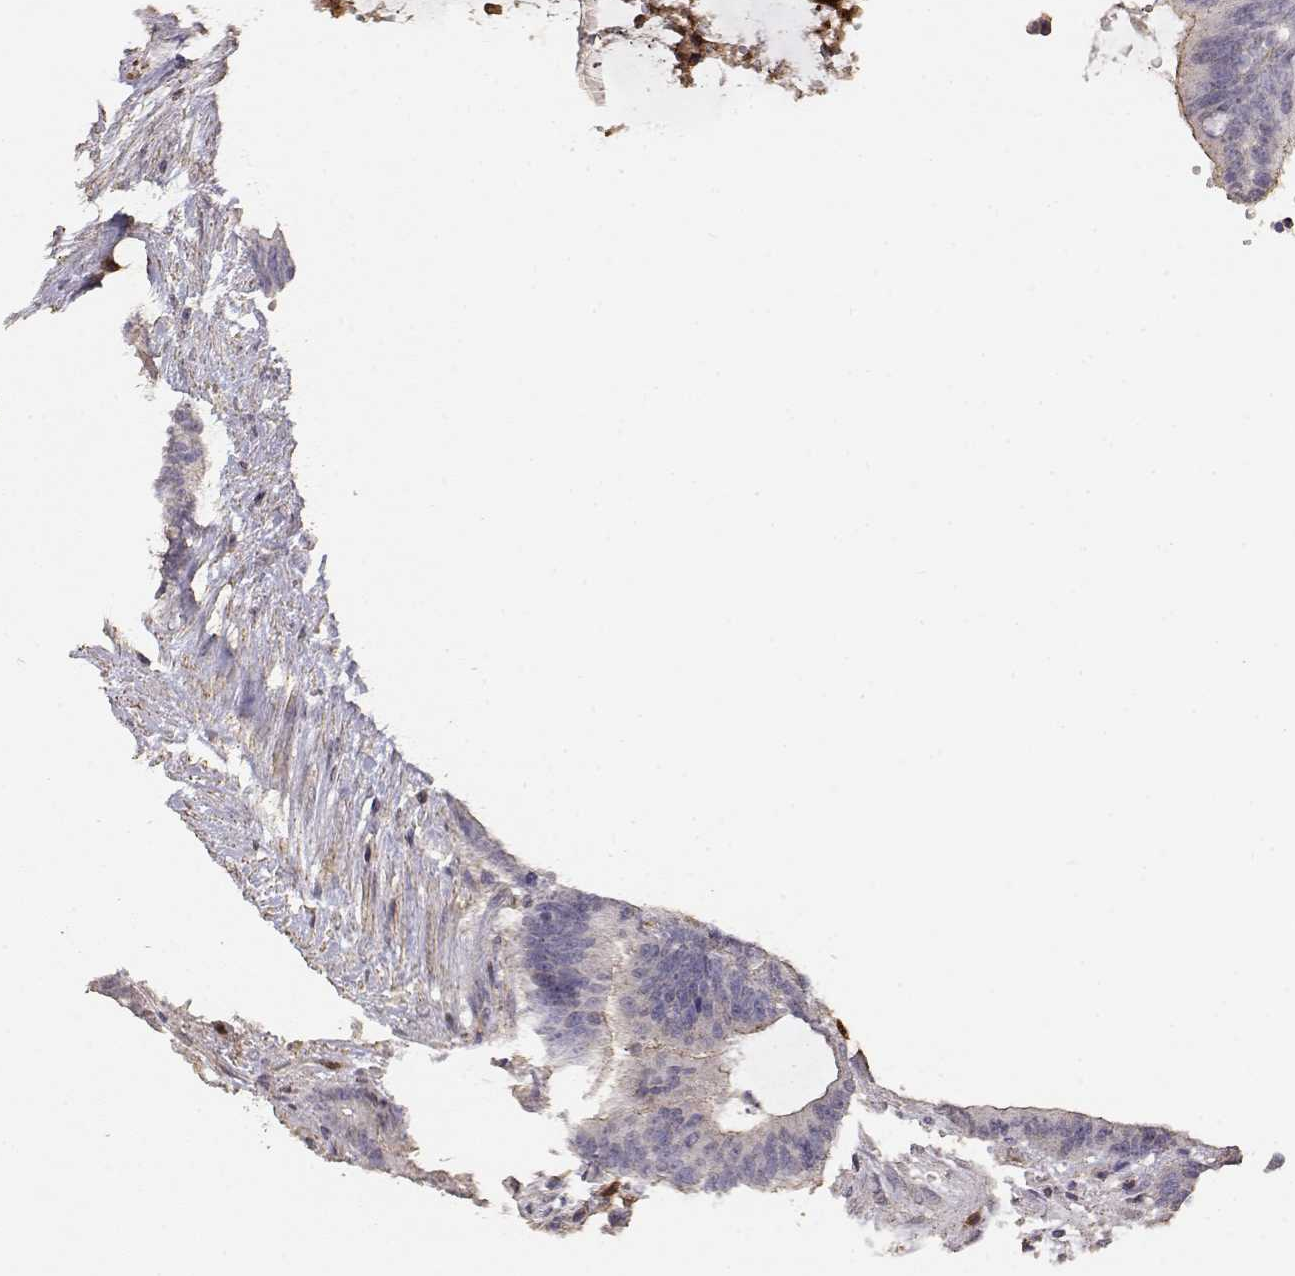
{"staining": {"intensity": "weak", "quantity": "<25%", "location": "cytoplasmic/membranous"}, "tissue": "colorectal cancer", "cell_type": "Tumor cells", "image_type": "cancer", "snomed": [{"axis": "morphology", "description": "Adenocarcinoma, NOS"}, {"axis": "topography", "description": "Colon"}], "caption": "A high-resolution micrograph shows immunohistochemistry (IHC) staining of adenocarcinoma (colorectal), which reveals no significant positivity in tumor cells. (DAB (3,3'-diaminobenzidine) immunohistochemistry (IHC) with hematoxylin counter stain).", "gene": "TNFRSF10C", "patient": {"sex": "female", "age": 43}}